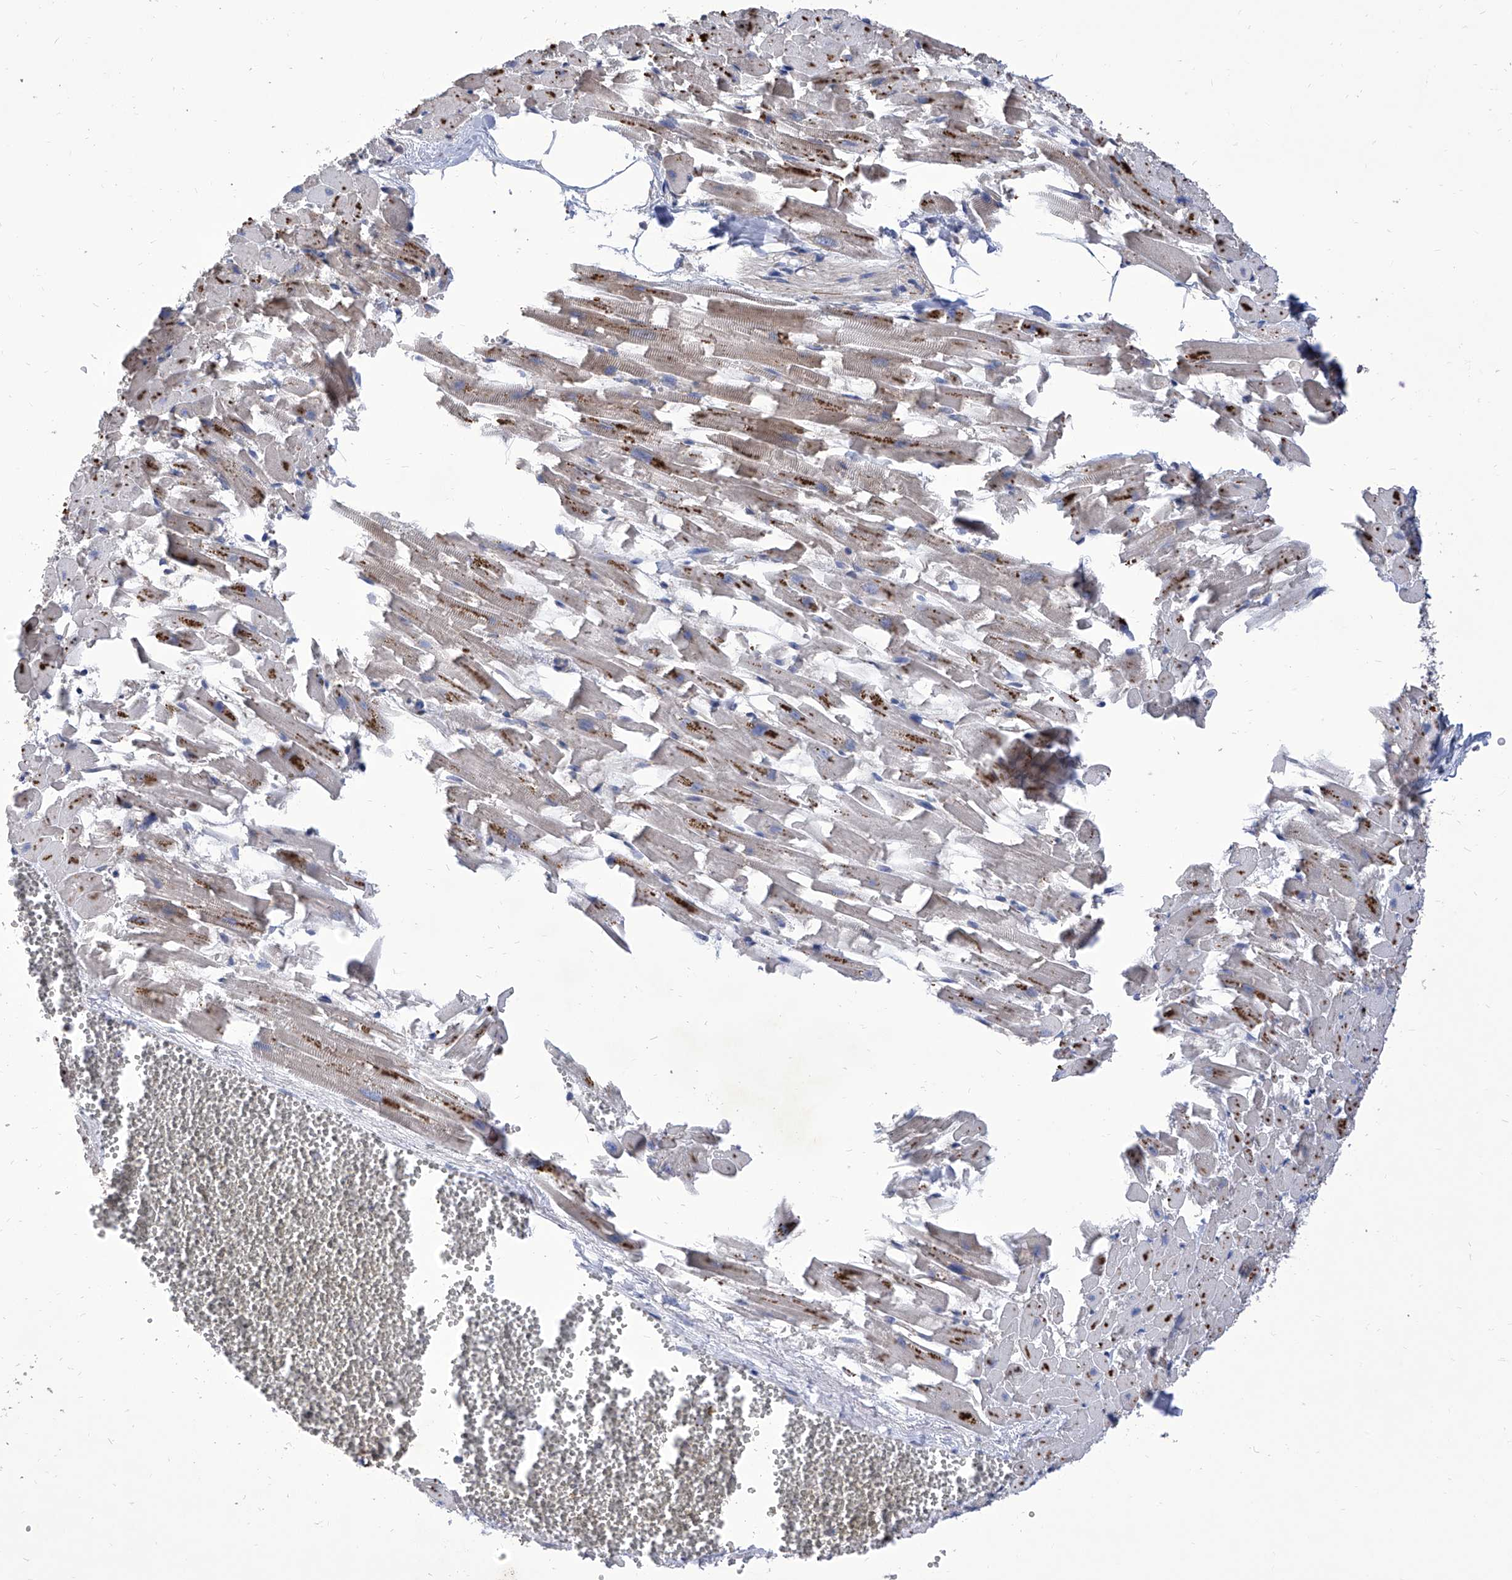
{"staining": {"intensity": "moderate", "quantity": "<25%", "location": "cytoplasmic/membranous"}, "tissue": "heart muscle", "cell_type": "Cardiomyocytes", "image_type": "normal", "snomed": [{"axis": "morphology", "description": "Normal tissue, NOS"}, {"axis": "topography", "description": "Heart"}], "caption": "Immunohistochemical staining of normal heart muscle exhibits <25% levels of moderate cytoplasmic/membranous protein expression in about <25% of cardiomyocytes. Using DAB (3,3'-diaminobenzidine) (brown) and hematoxylin (blue) stains, captured at high magnification using brightfield microscopy.", "gene": "TJAP1", "patient": {"sex": "female", "age": 64}}